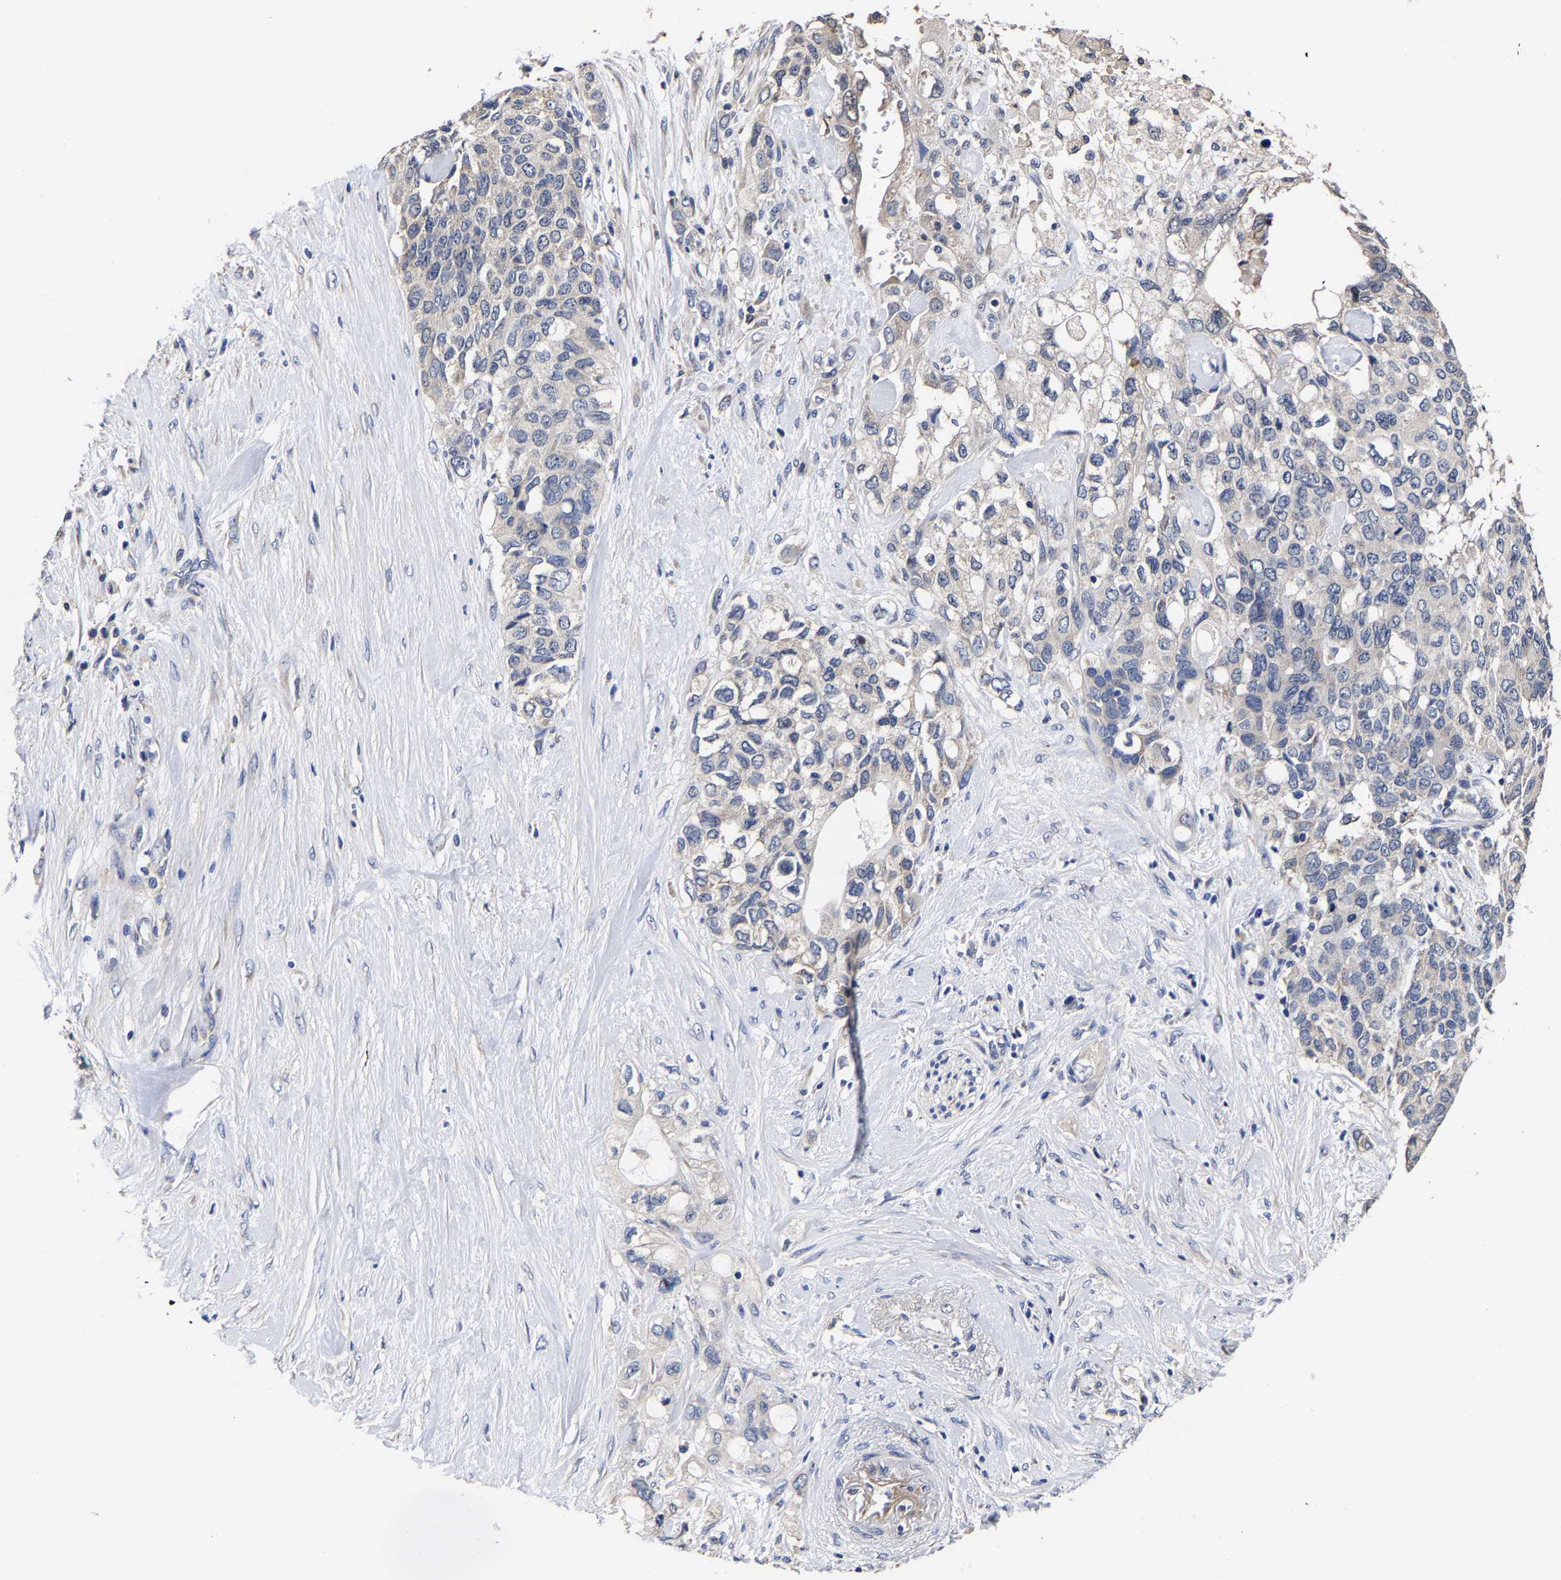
{"staining": {"intensity": "negative", "quantity": "none", "location": "none"}, "tissue": "pancreatic cancer", "cell_type": "Tumor cells", "image_type": "cancer", "snomed": [{"axis": "morphology", "description": "Adenocarcinoma, NOS"}, {"axis": "topography", "description": "Pancreas"}], "caption": "Tumor cells show no significant staining in pancreatic adenocarcinoma.", "gene": "AASS", "patient": {"sex": "female", "age": 56}}